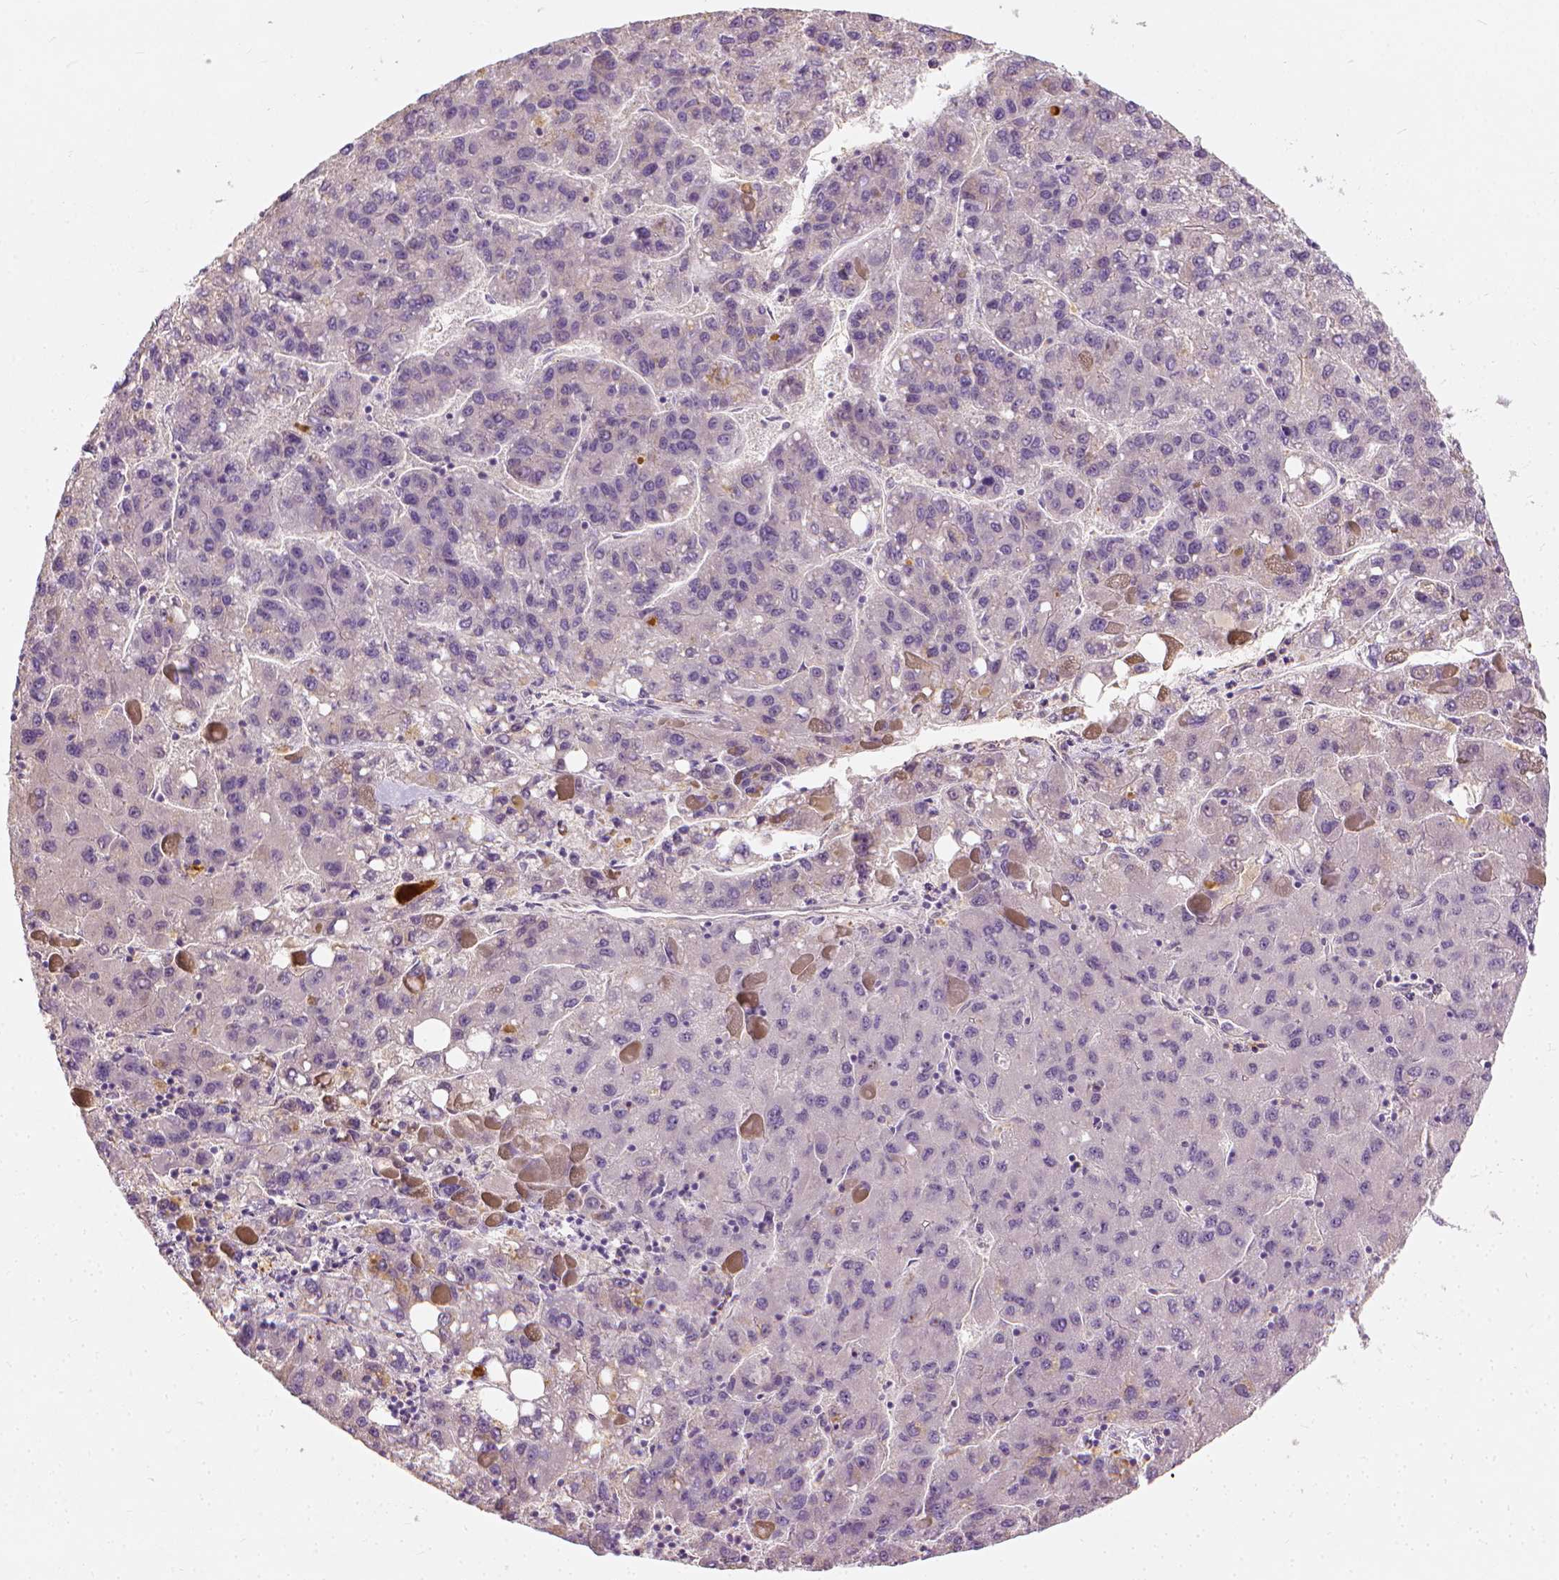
{"staining": {"intensity": "negative", "quantity": "none", "location": "none"}, "tissue": "liver cancer", "cell_type": "Tumor cells", "image_type": "cancer", "snomed": [{"axis": "morphology", "description": "Carcinoma, Hepatocellular, NOS"}, {"axis": "topography", "description": "Liver"}], "caption": "A high-resolution image shows immunohistochemistry (IHC) staining of liver cancer (hepatocellular carcinoma), which shows no significant staining in tumor cells. The staining is performed using DAB (3,3'-diaminobenzidine) brown chromogen with nuclei counter-stained in using hematoxylin.", "gene": "DHCR24", "patient": {"sex": "female", "age": 82}}